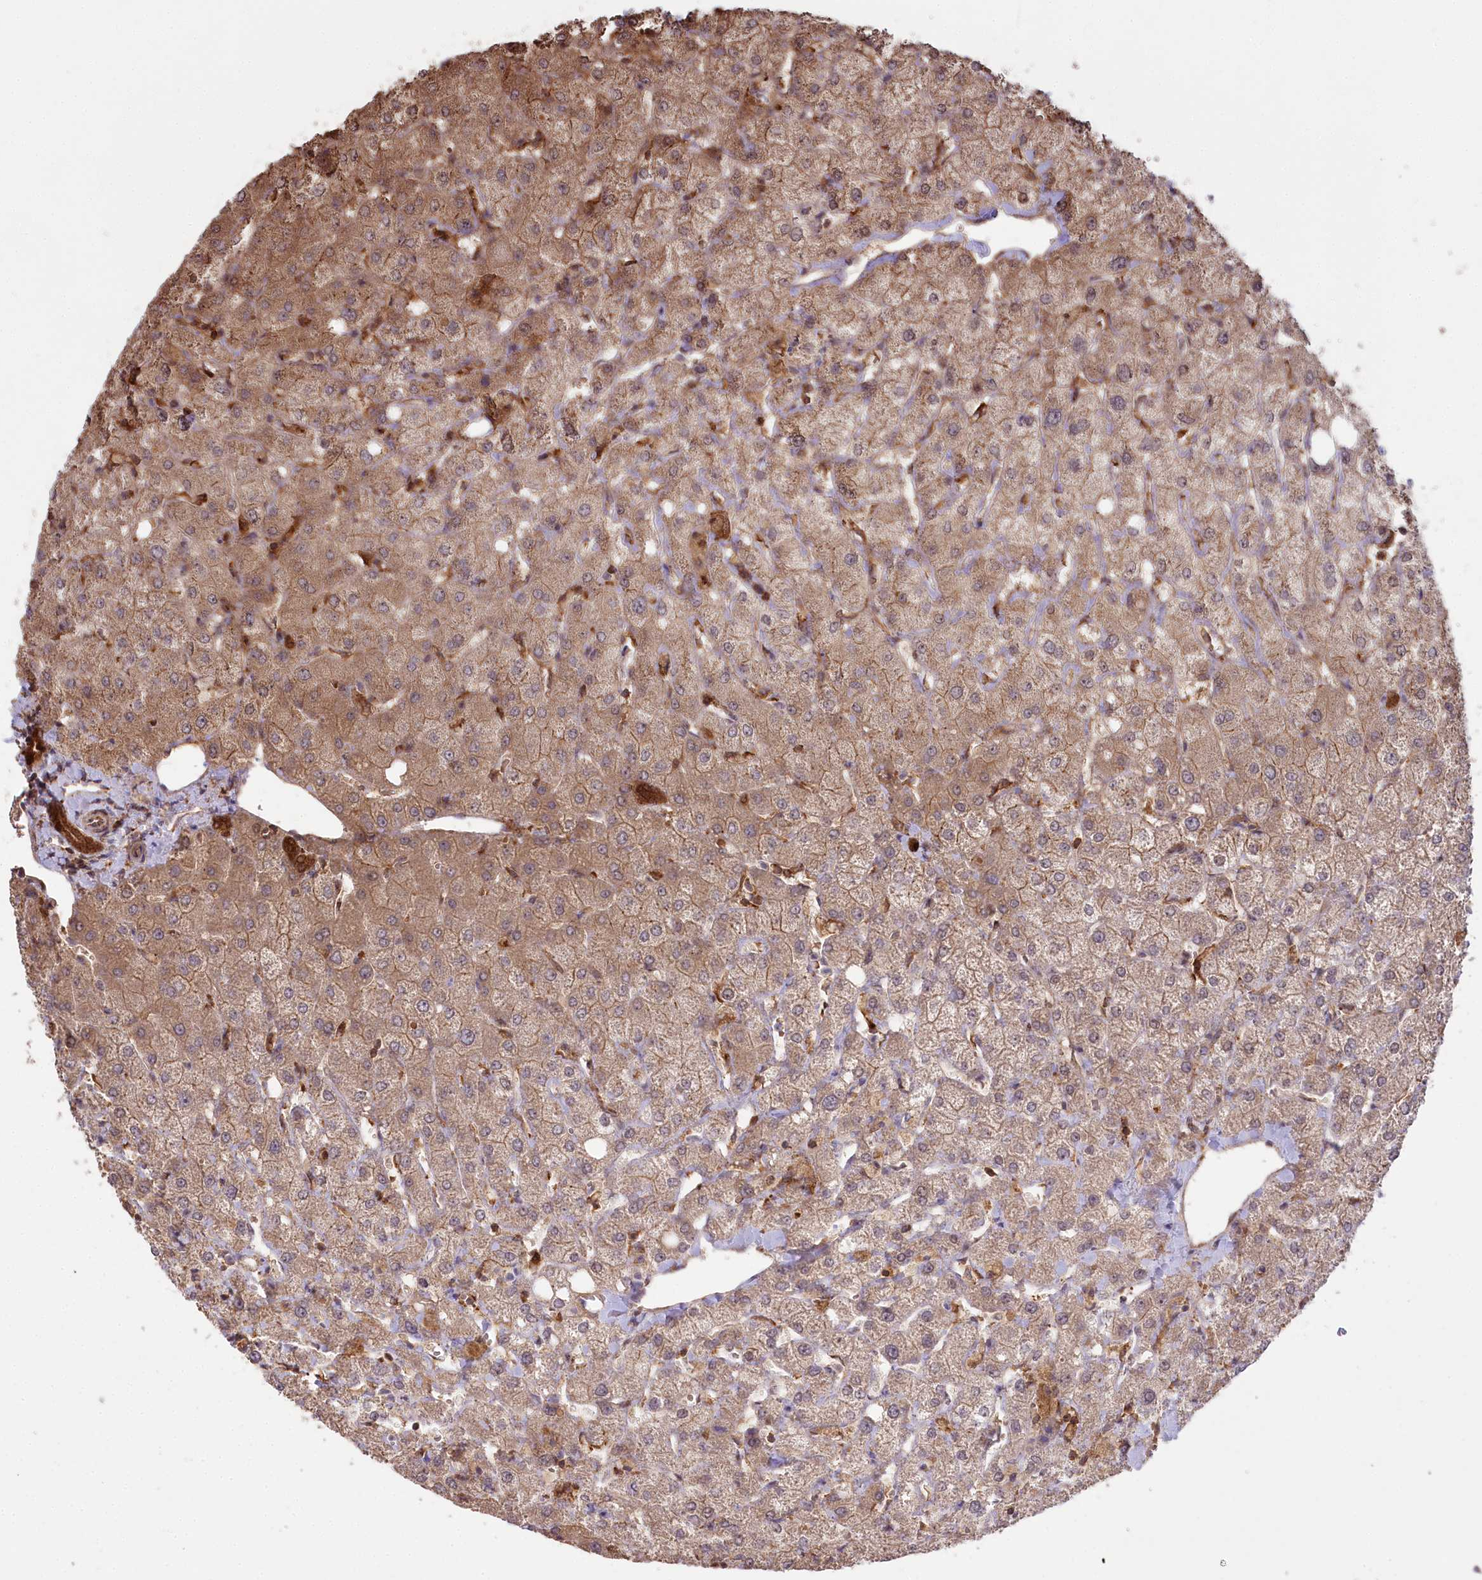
{"staining": {"intensity": "strong", "quantity": ">75%", "location": "cytoplasmic/membranous"}, "tissue": "liver", "cell_type": "Cholangiocytes", "image_type": "normal", "snomed": [{"axis": "morphology", "description": "Normal tissue, NOS"}, {"axis": "topography", "description": "Liver"}], "caption": "Liver stained for a protein displays strong cytoplasmic/membranous positivity in cholangiocytes. The protein of interest is shown in brown color, while the nuclei are stained blue.", "gene": "CCDC91", "patient": {"sex": "female", "age": 54}}